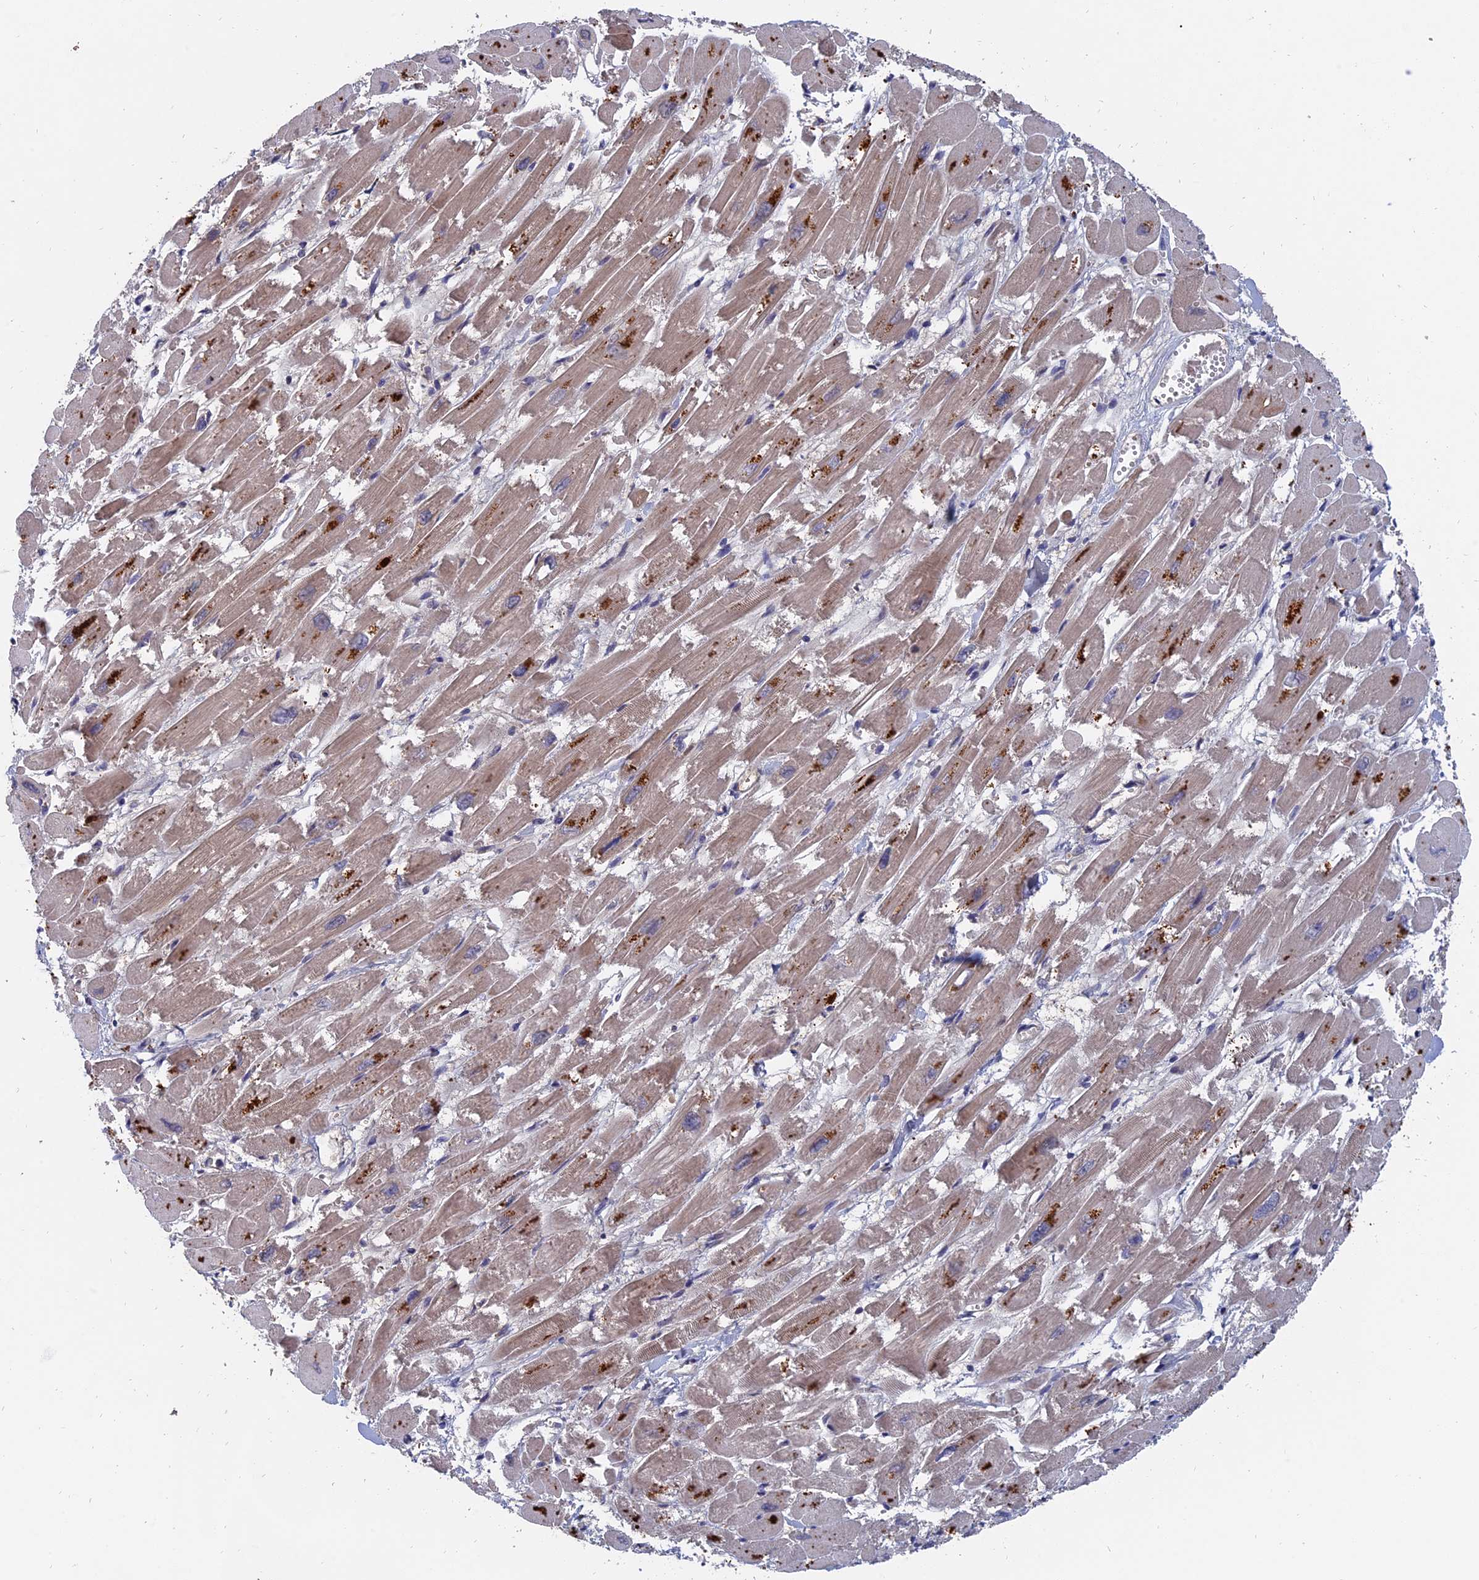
{"staining": {"intensity": "moderate", "quantity": "<25%", "location": "cytoplasmic/membranous"}, "tissue": "heart muscle", "cell_type": "Cardiomyocytes", "image_type": "normal", "snomed": [{"axis": "morphology", "description": "Normal tissue, NOS"}, {"axis": "topography", "description": "Heart"}], "caption": "This photomicrograph reveals unremarkable heart muscle stained with immunohistochemistry (IHC) to label a protein in brown. The cytoplasmic/membranous of cardiomyocytes show moderate positivity for the protein. Nuclei are counter-stained blue.", "gene": "TRAPPC2L", "patient": {"sex": "male", "age": 54}}